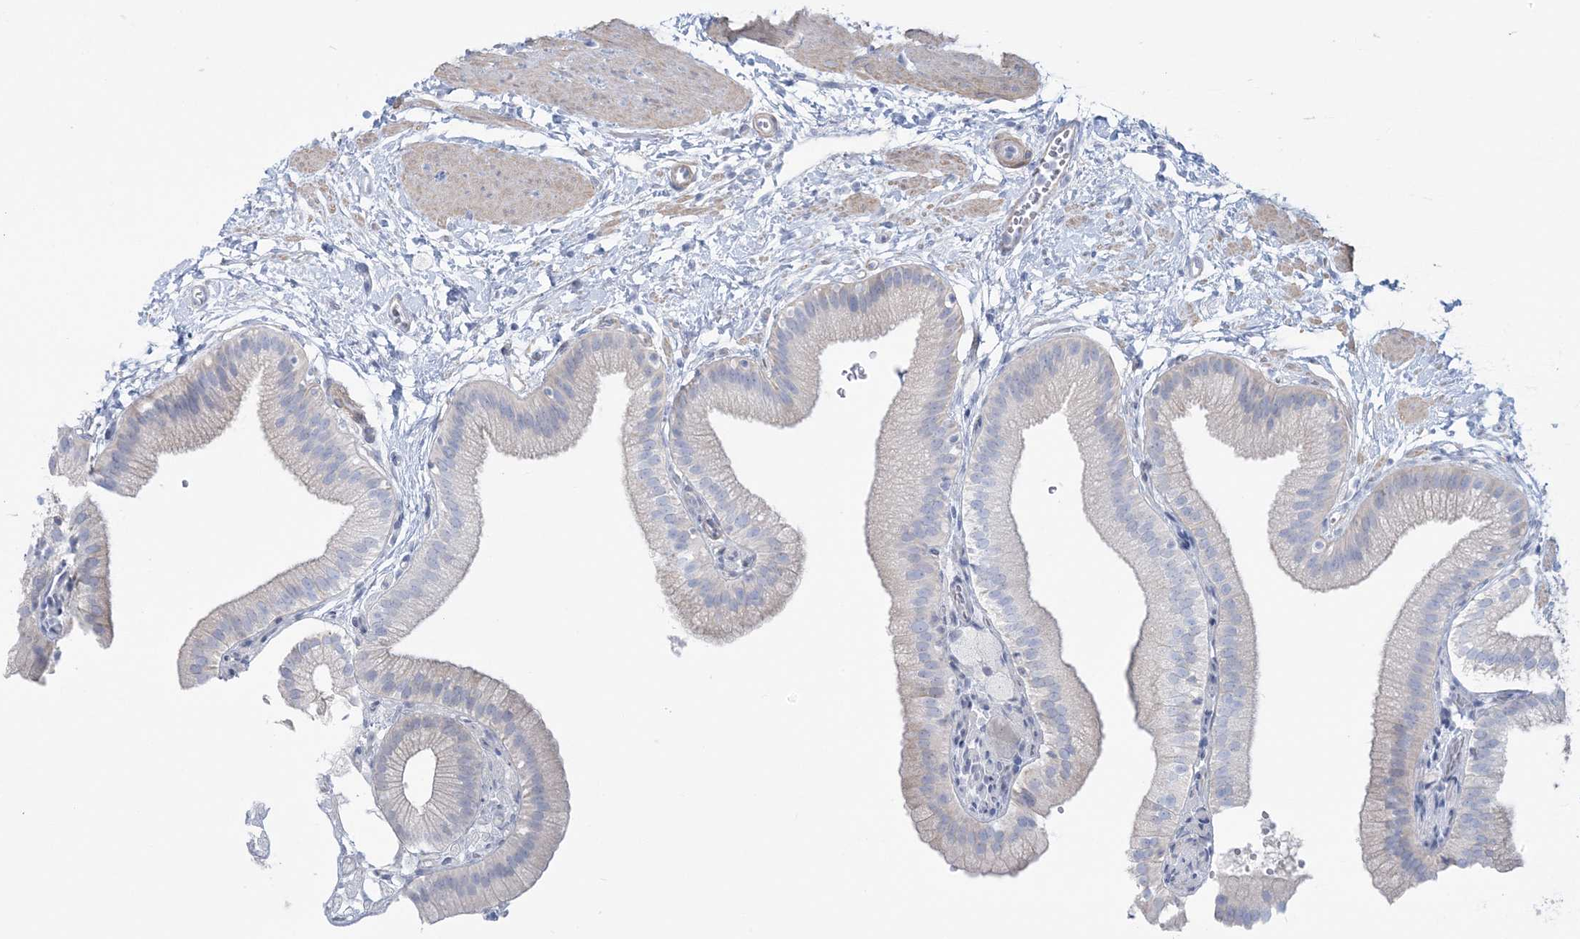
{"staining": {"intensity": "weak", "quantity": "25%-75%", "location": "cytoplasmic/membranous"}, "tissue": "gallbladder", "cell_type": "Glandular cells", "image_type": "normal", "snomed": [{"axis": "morphology", "description": "Normal tissue, NOS"}, {"axis": "topography", "description": "Gallbladder"}], "caption": "This histopathology image displays normal gallbladder stained with immunohistochemistry to label a protein in brown. The cytoplasmic/membranous of glandular cells show weak positivity for the protein. Nuclei are counter-stained blue.", "gene": "AGXT", "patient": {"sex": "male", "age": 55}}